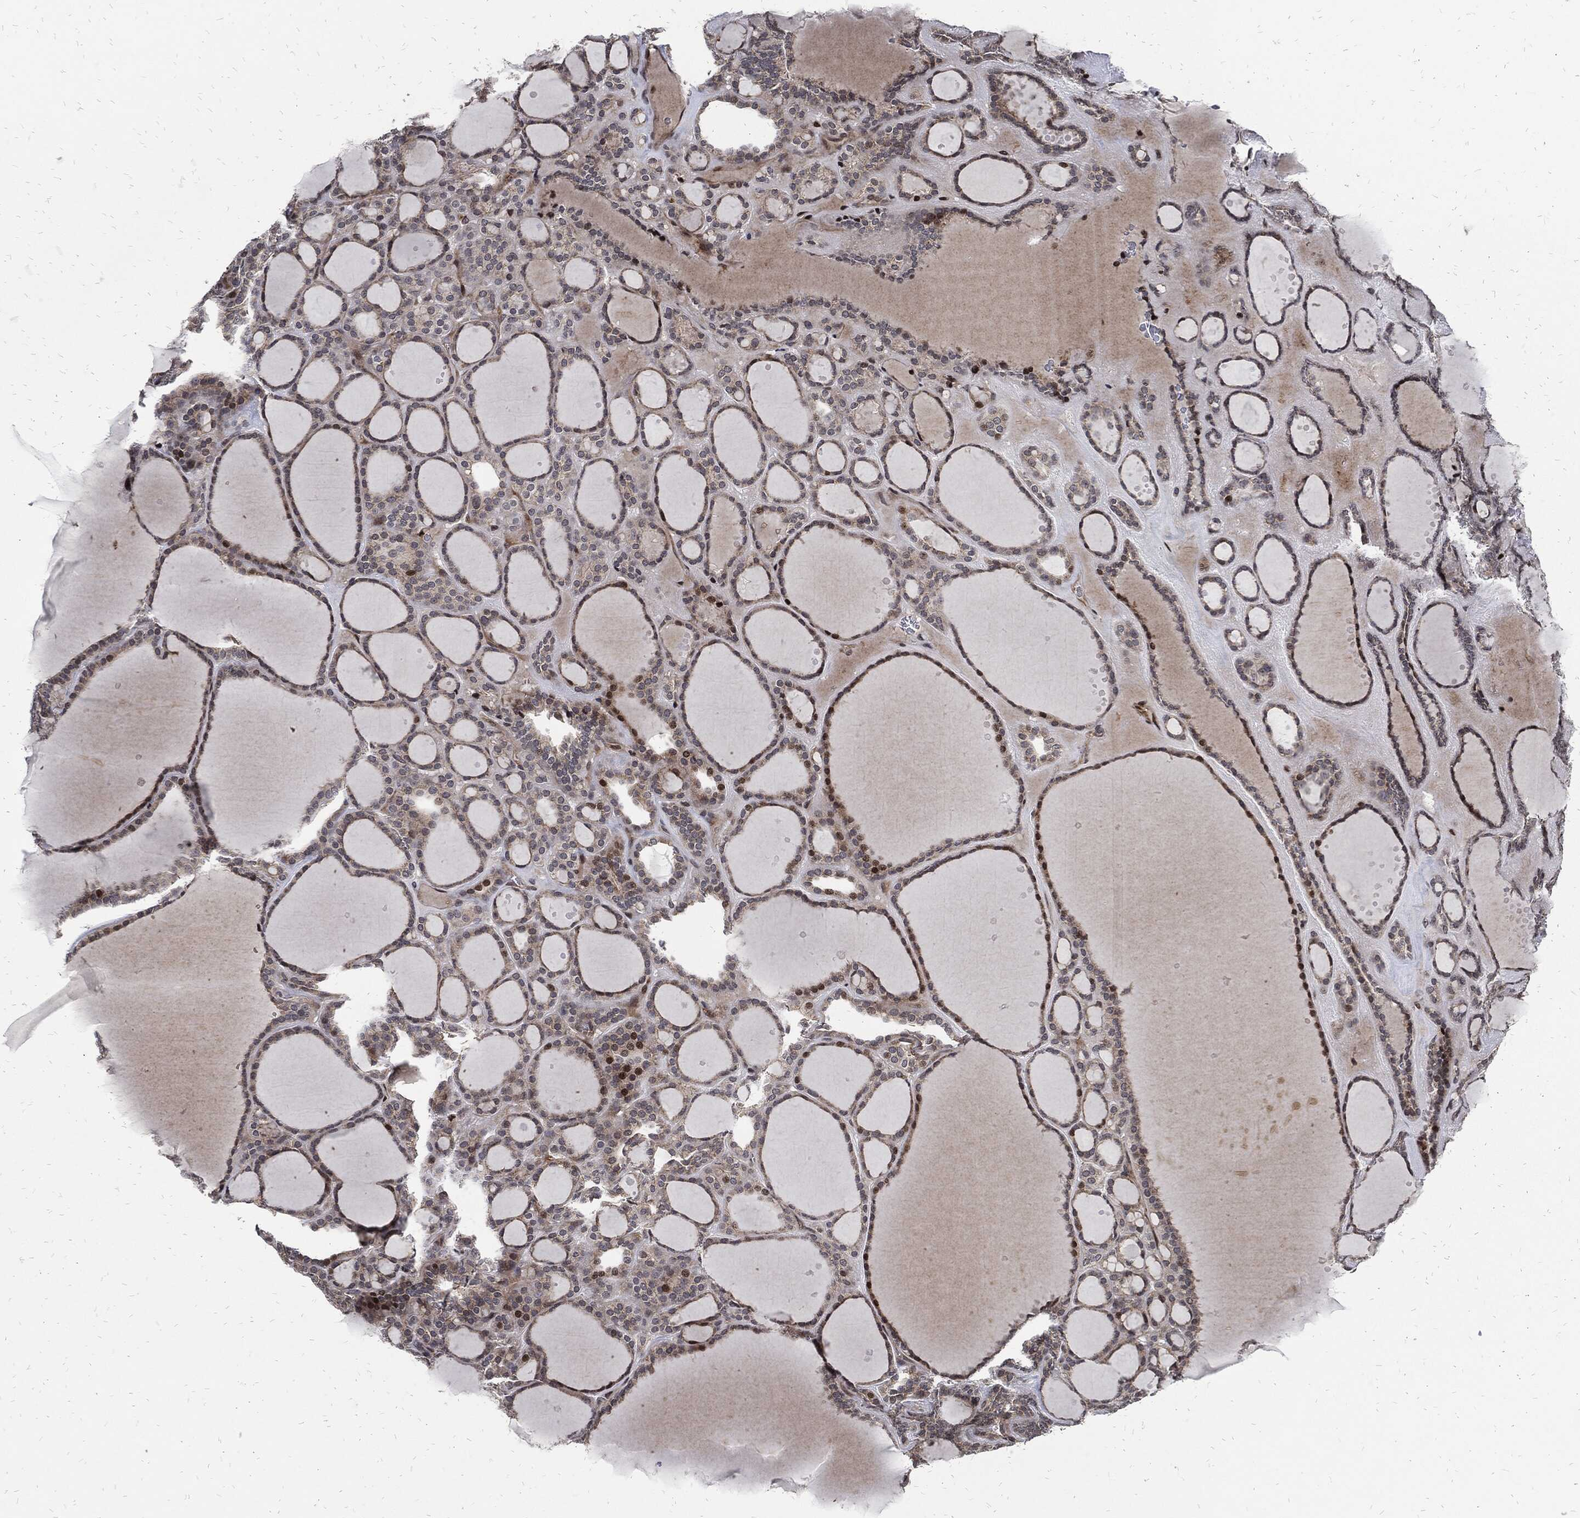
{"staining": {"intensity": "strong", "quantity": "<25%", "location": "nuclear"}, "tissue": "thyroid gland", "cell_type": "Glandular cells", "image_type": "normal", "snomed": [{"axis": "morphology", "description": "Normal tissue, NOS"}, {"axis": "topography", "description": "Thyroid gland"}], "caption": "IHC micrograph of normal thyroid gland: human thyroid gland stained using IHC shows medium levels of strong protein expression localized specifically in the nuclear of glandular cells, appearing as a nuclear brown color.", "gene": "ZNF775", "patient": {"sex": "male", "age": 63}}